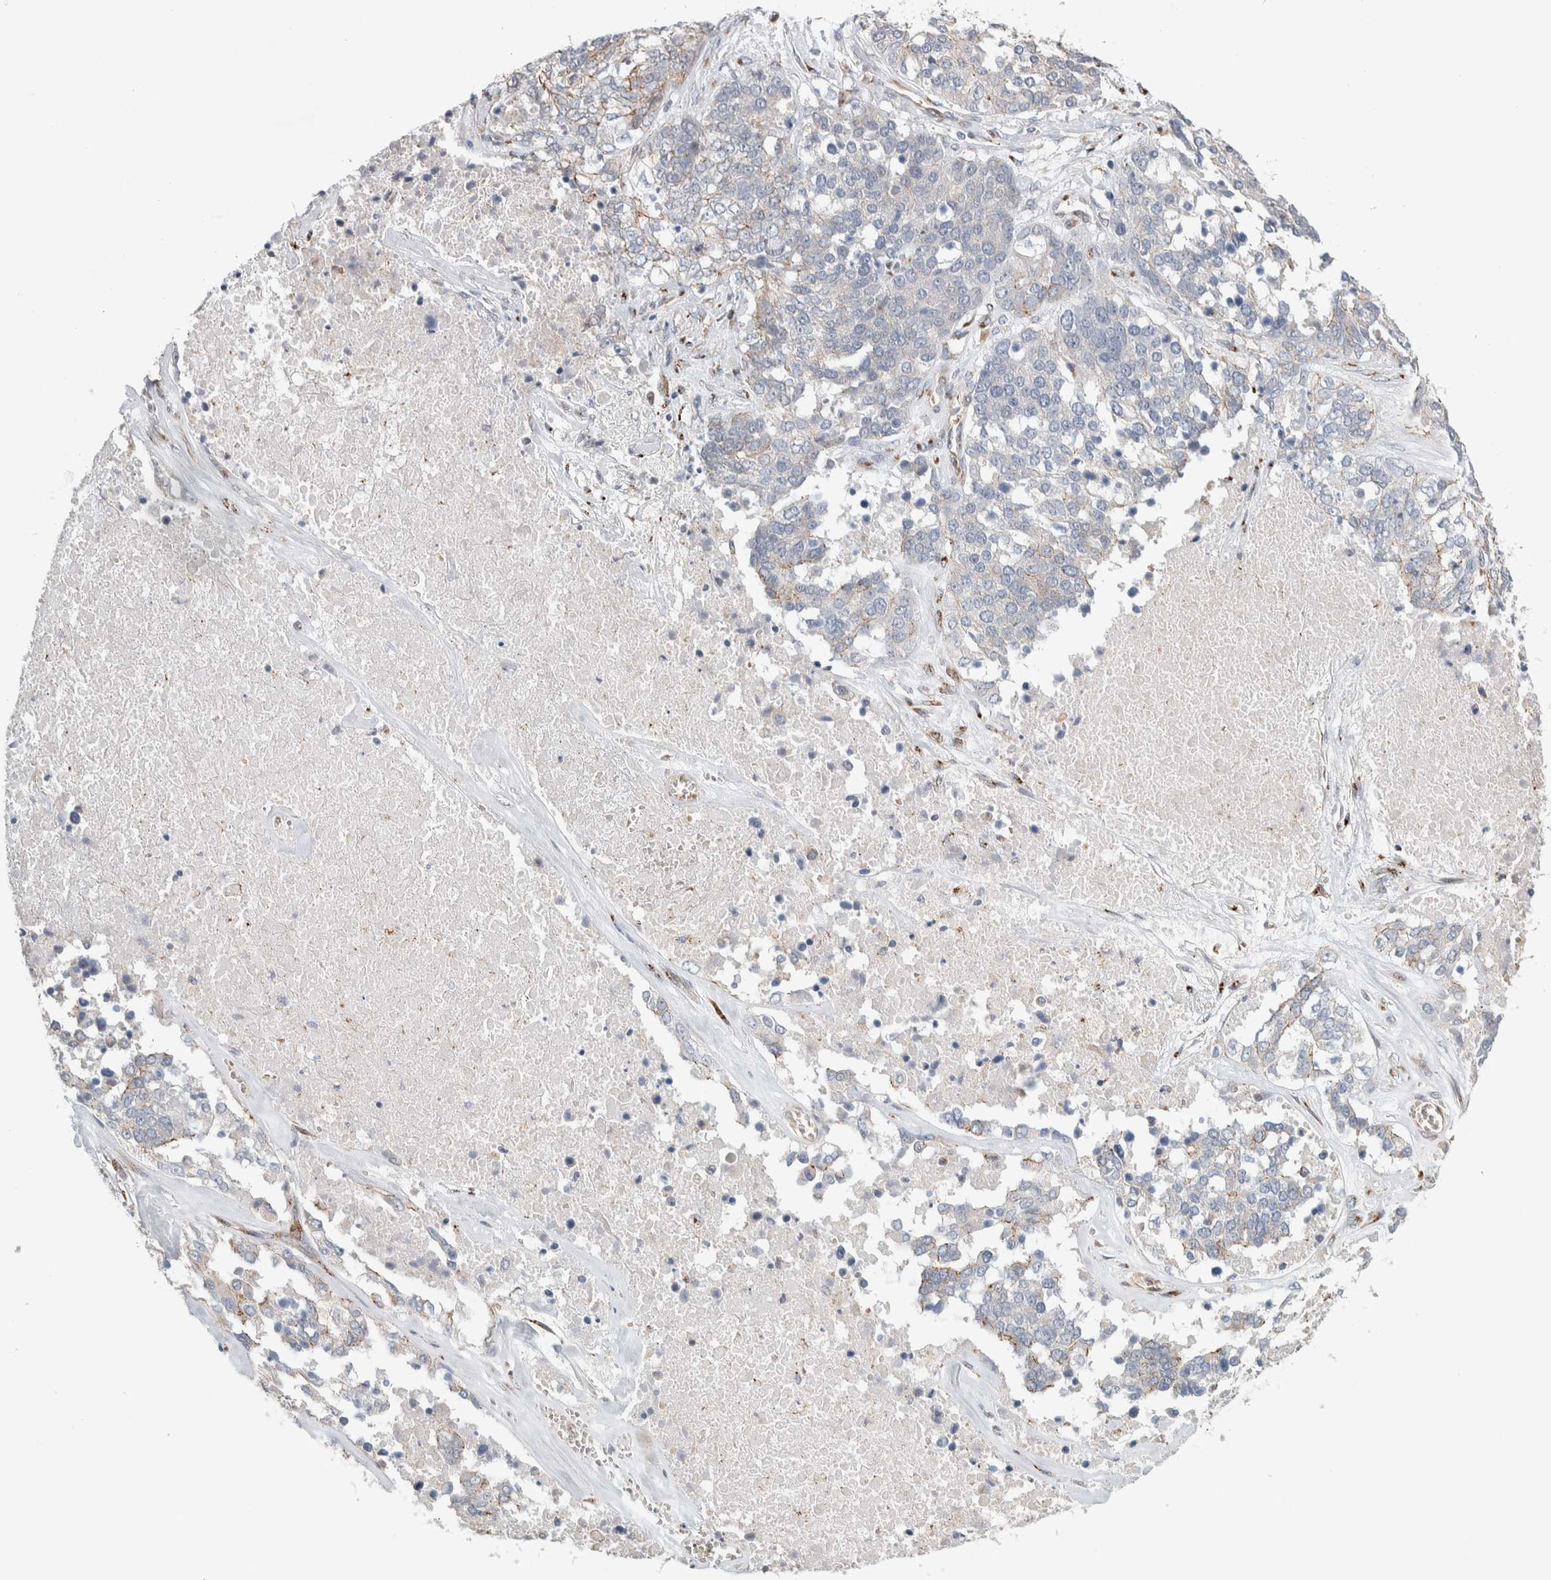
{"staining": {"intensity": "negative", "quantity": "none", "location": "none"}, "tissue": "ovarian cancer", "cell_type": "Tumor cells", "image_type": "cancer", "snomed": [{"axis": "morphology", "description": "Cystadenocarcinoma, serous, NOS"}, {"axis": "topography", "description": "Ovary"}], "caption": "IHC histopathology image of neoplastic tissue: ovarian cancer (serous cystadenocarcinoma) stained with DAB (3,3'-diaminobenzidine) shows no significant protein staining in tumor cells. Nuclei are stained in blue.", "gene": "SLC38A10", "patient": {"sex": "female", "age": 44}}